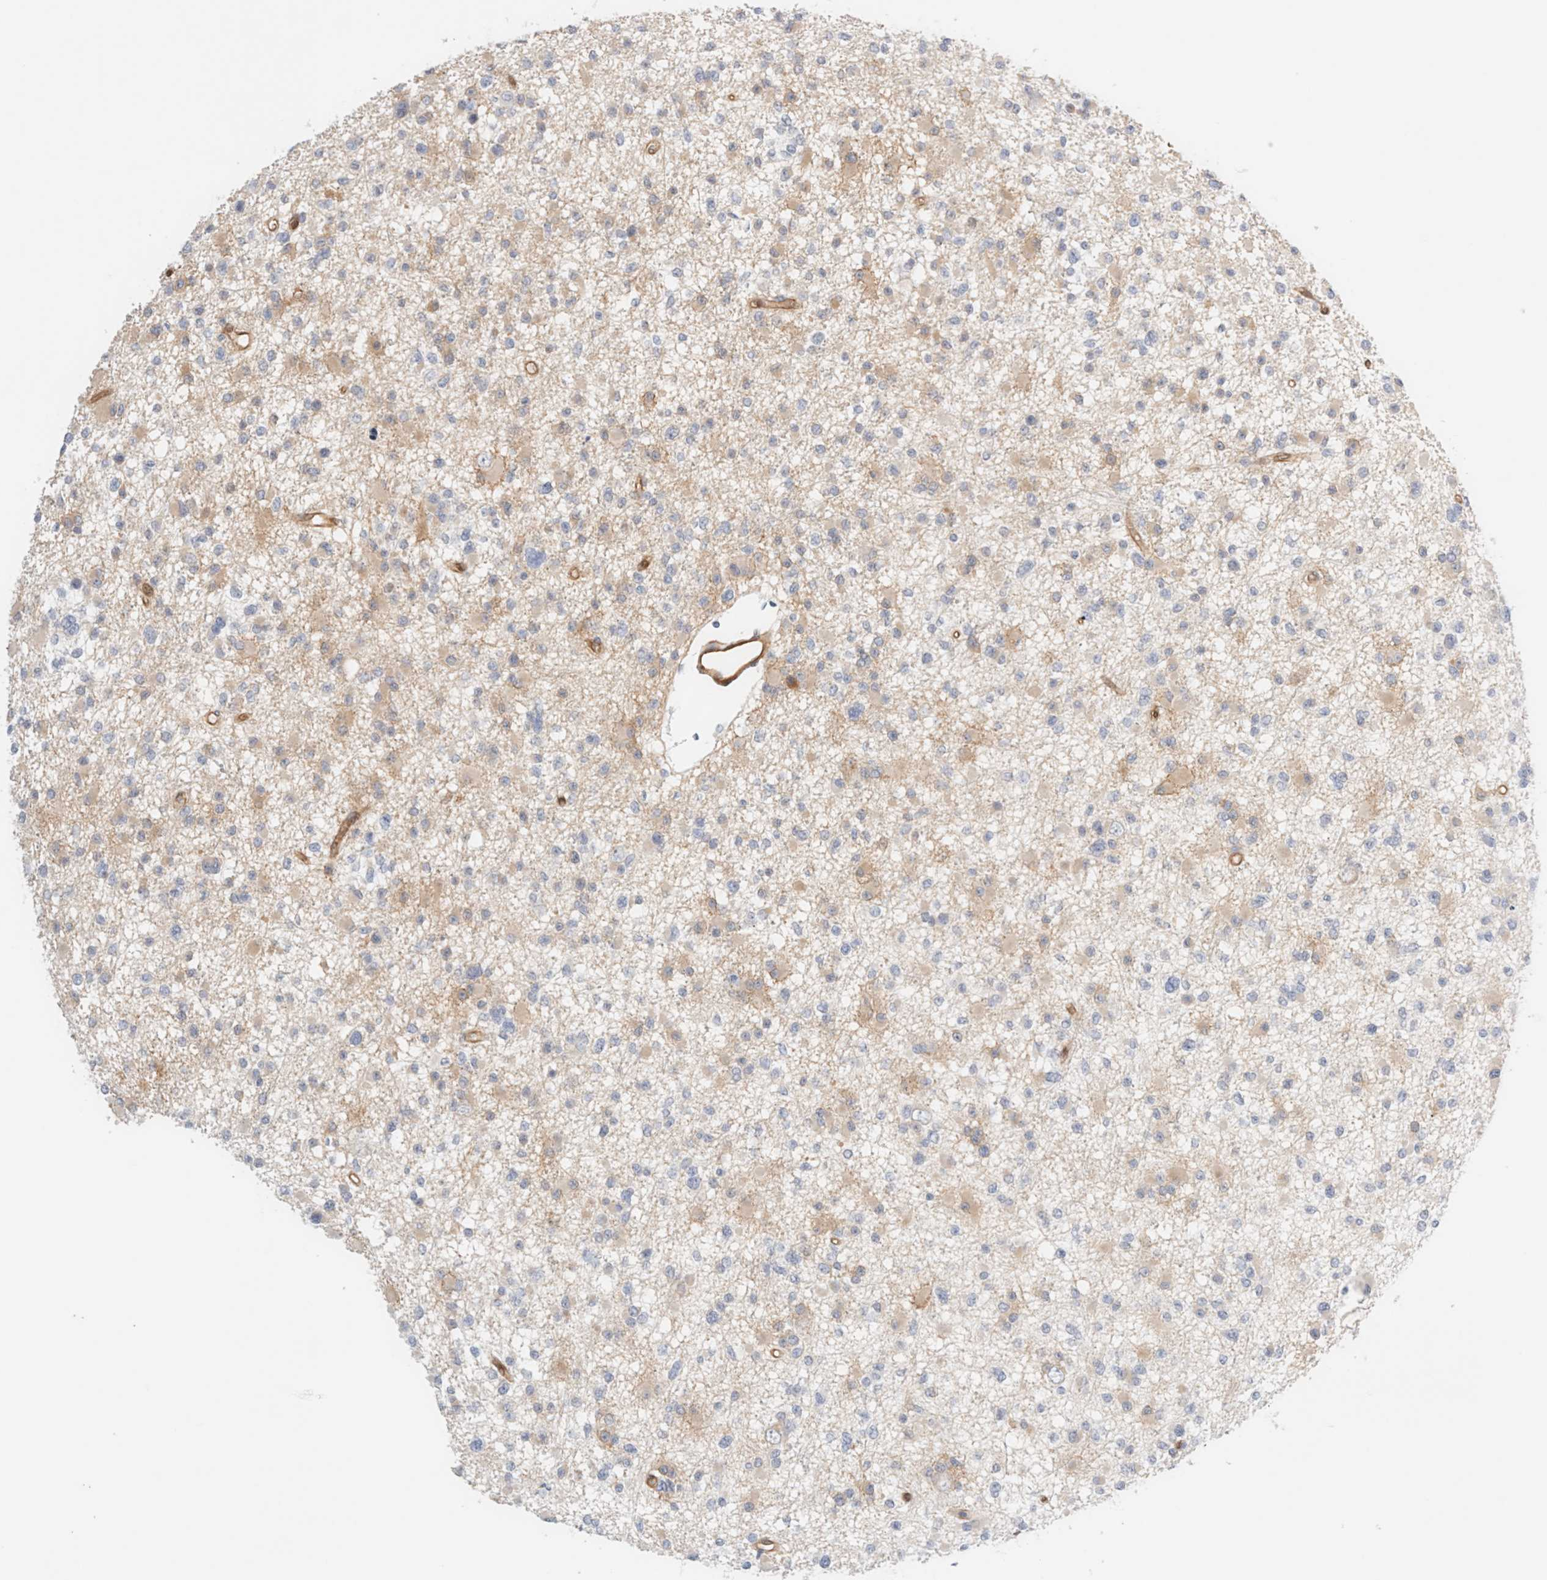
{"staining": {"intensity": "weak", "quantity": "25%-75%", "location": "cytoplasmic/membranous"}, "tissue": "glioma", "cell_type": "Tumor cells", "image_type": "cancer", "snomed": [{"axis": "morphology", "description": "Glioma, malignant, Low grade"}, {"axis": "topography", "description": "Brain"}], "caption": "Protein staining of low-grade glioma (malignant) tissue exhibits weak cytoplasmic/membranous positivity in approximately 25%-75% of tumor cells.", "gene": "LMCD1", "patient": {"sex": "female", "age": 22}}